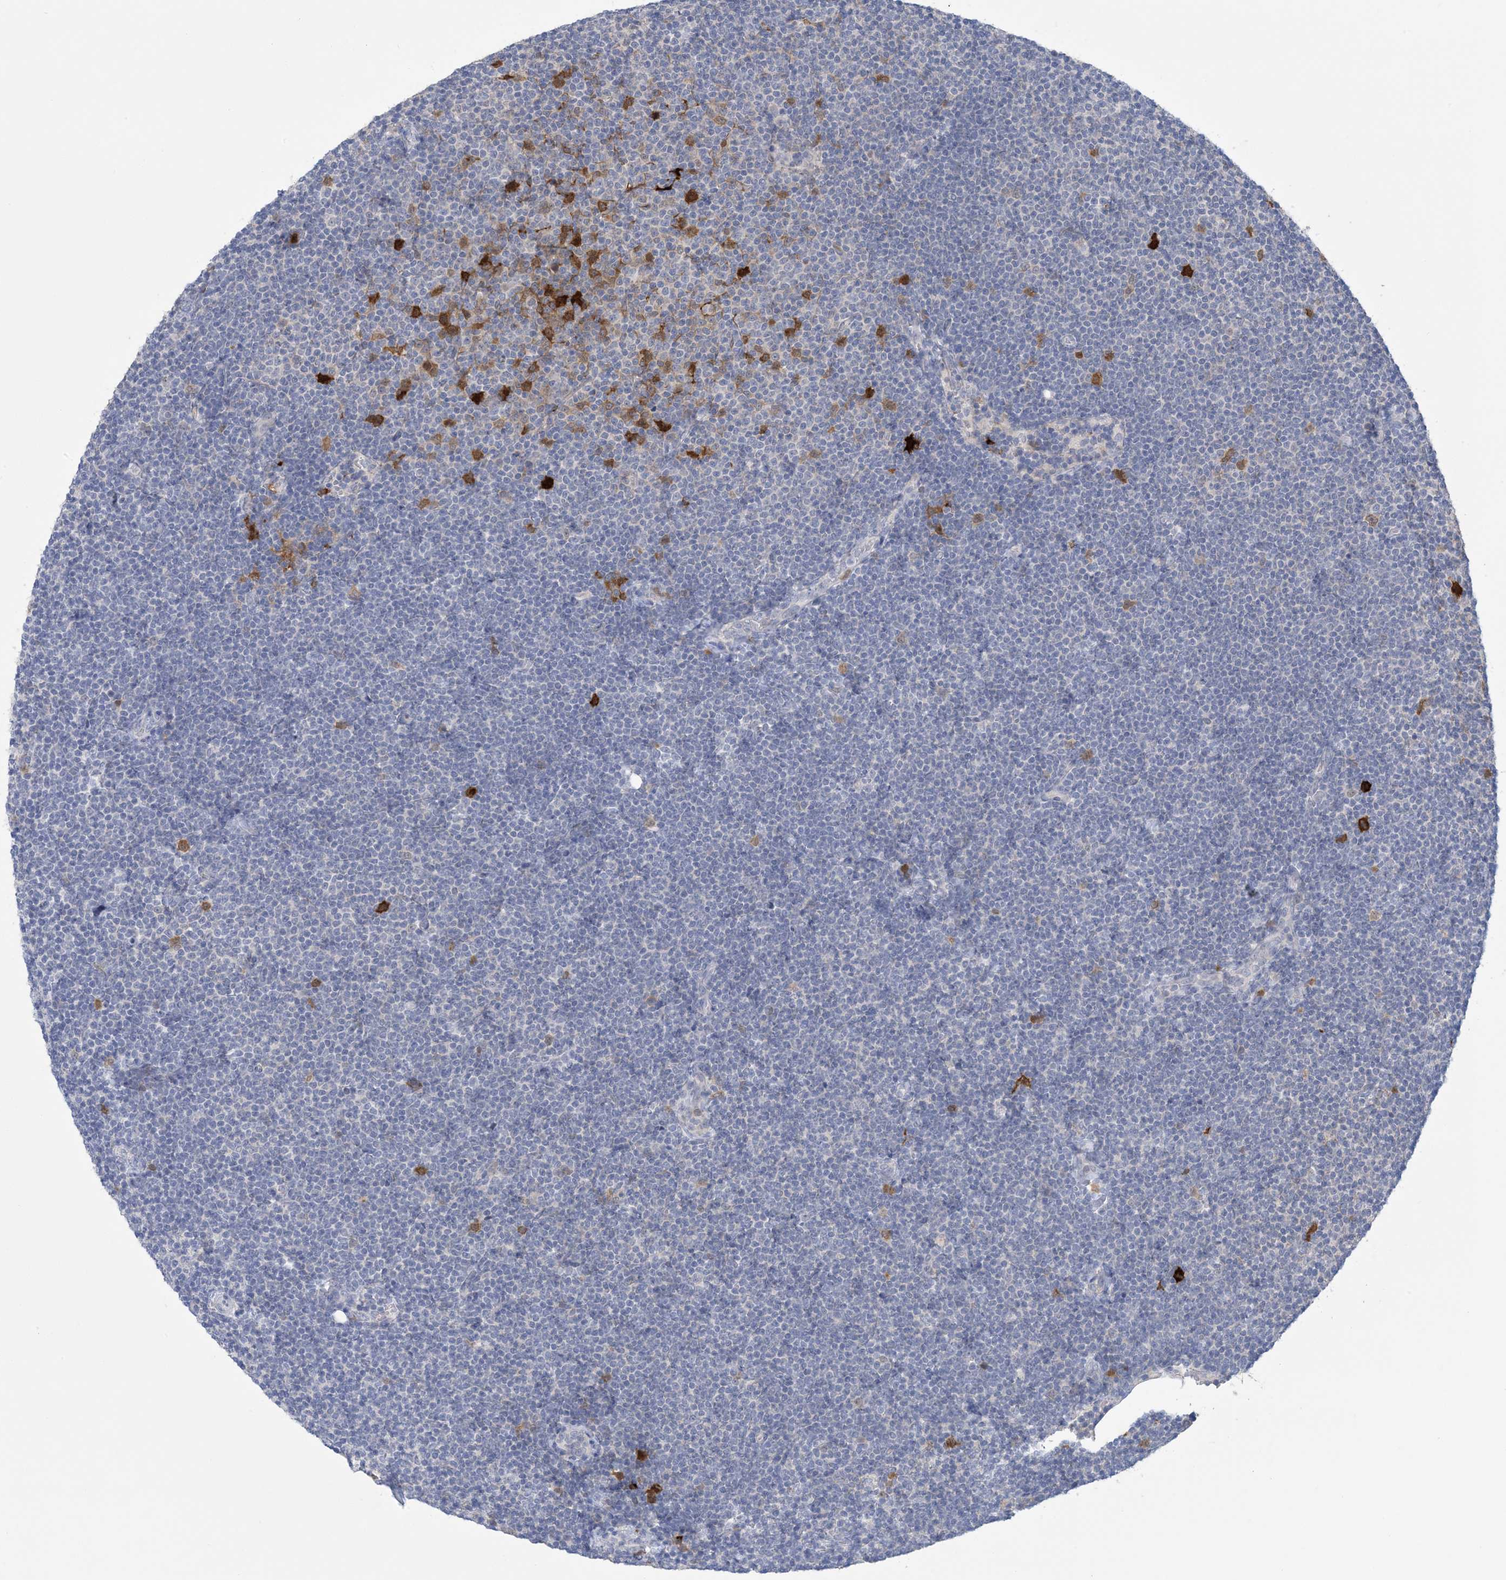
{"staining": {"intensity": "negative", "quantity": "none", "location": "none"}, "tissue": "lymphoma", "cell_type": "Tumor cells", "image_type": "cancer", "snomed": [{"axis": "morphology", "description": "Malignant lymphoma, non-Hodgkin's type, Low grade"}, {"axis": "topography", "description": "Lymph node"}], "caption": "Photomicrograph shows no protein positivity in tumor cells of low-grade malignant lymphoma, non-Hodgkin's type tissue.", "gene": "HMGCS1", "patient": {"sex": "female", "age": 53}}